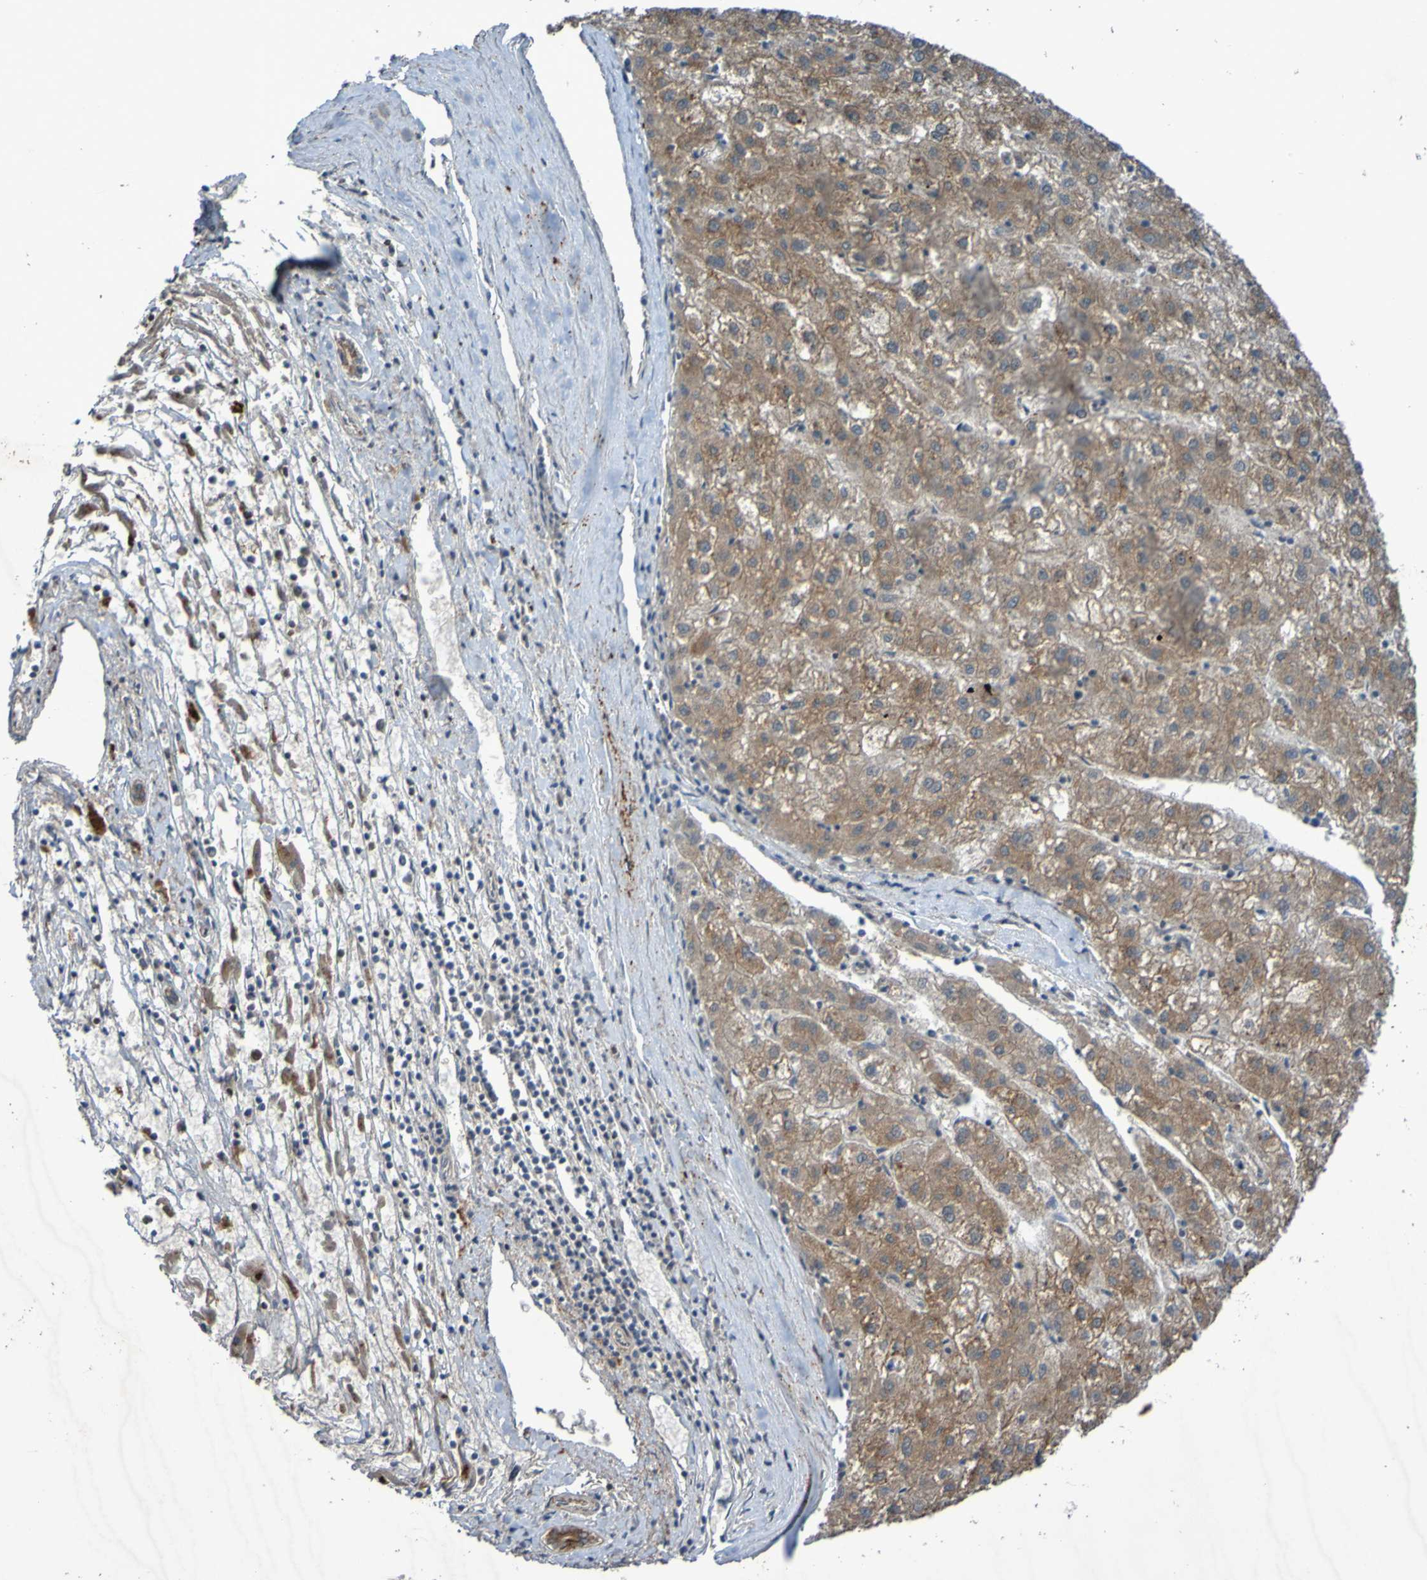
{"staining": {"intensity": "moderate", "quantity": "<25%", "location": "cytoplasmic/membranous"}, "tissue": "liver cancer", "cell_type": "Tumor cells", "image_type": "cancer", "snomed": [{"axis": "morphology", "description": "Carcinoma, Hepatocellular, NOS"}, {"axis": "topography", "description": "Liver"}], "caption": "Liver cancer (hepatocellular carcinoma) was stained to show a protein in brown. There is low levels of moderate cytoplasmic/membranous positivity in about <25% of tumor cells. The protein of interest is shown in brown color, while the nuclei are stained blue.", "gene": "ANGPT4", "patient": {"sex": "male", "age": 72}}